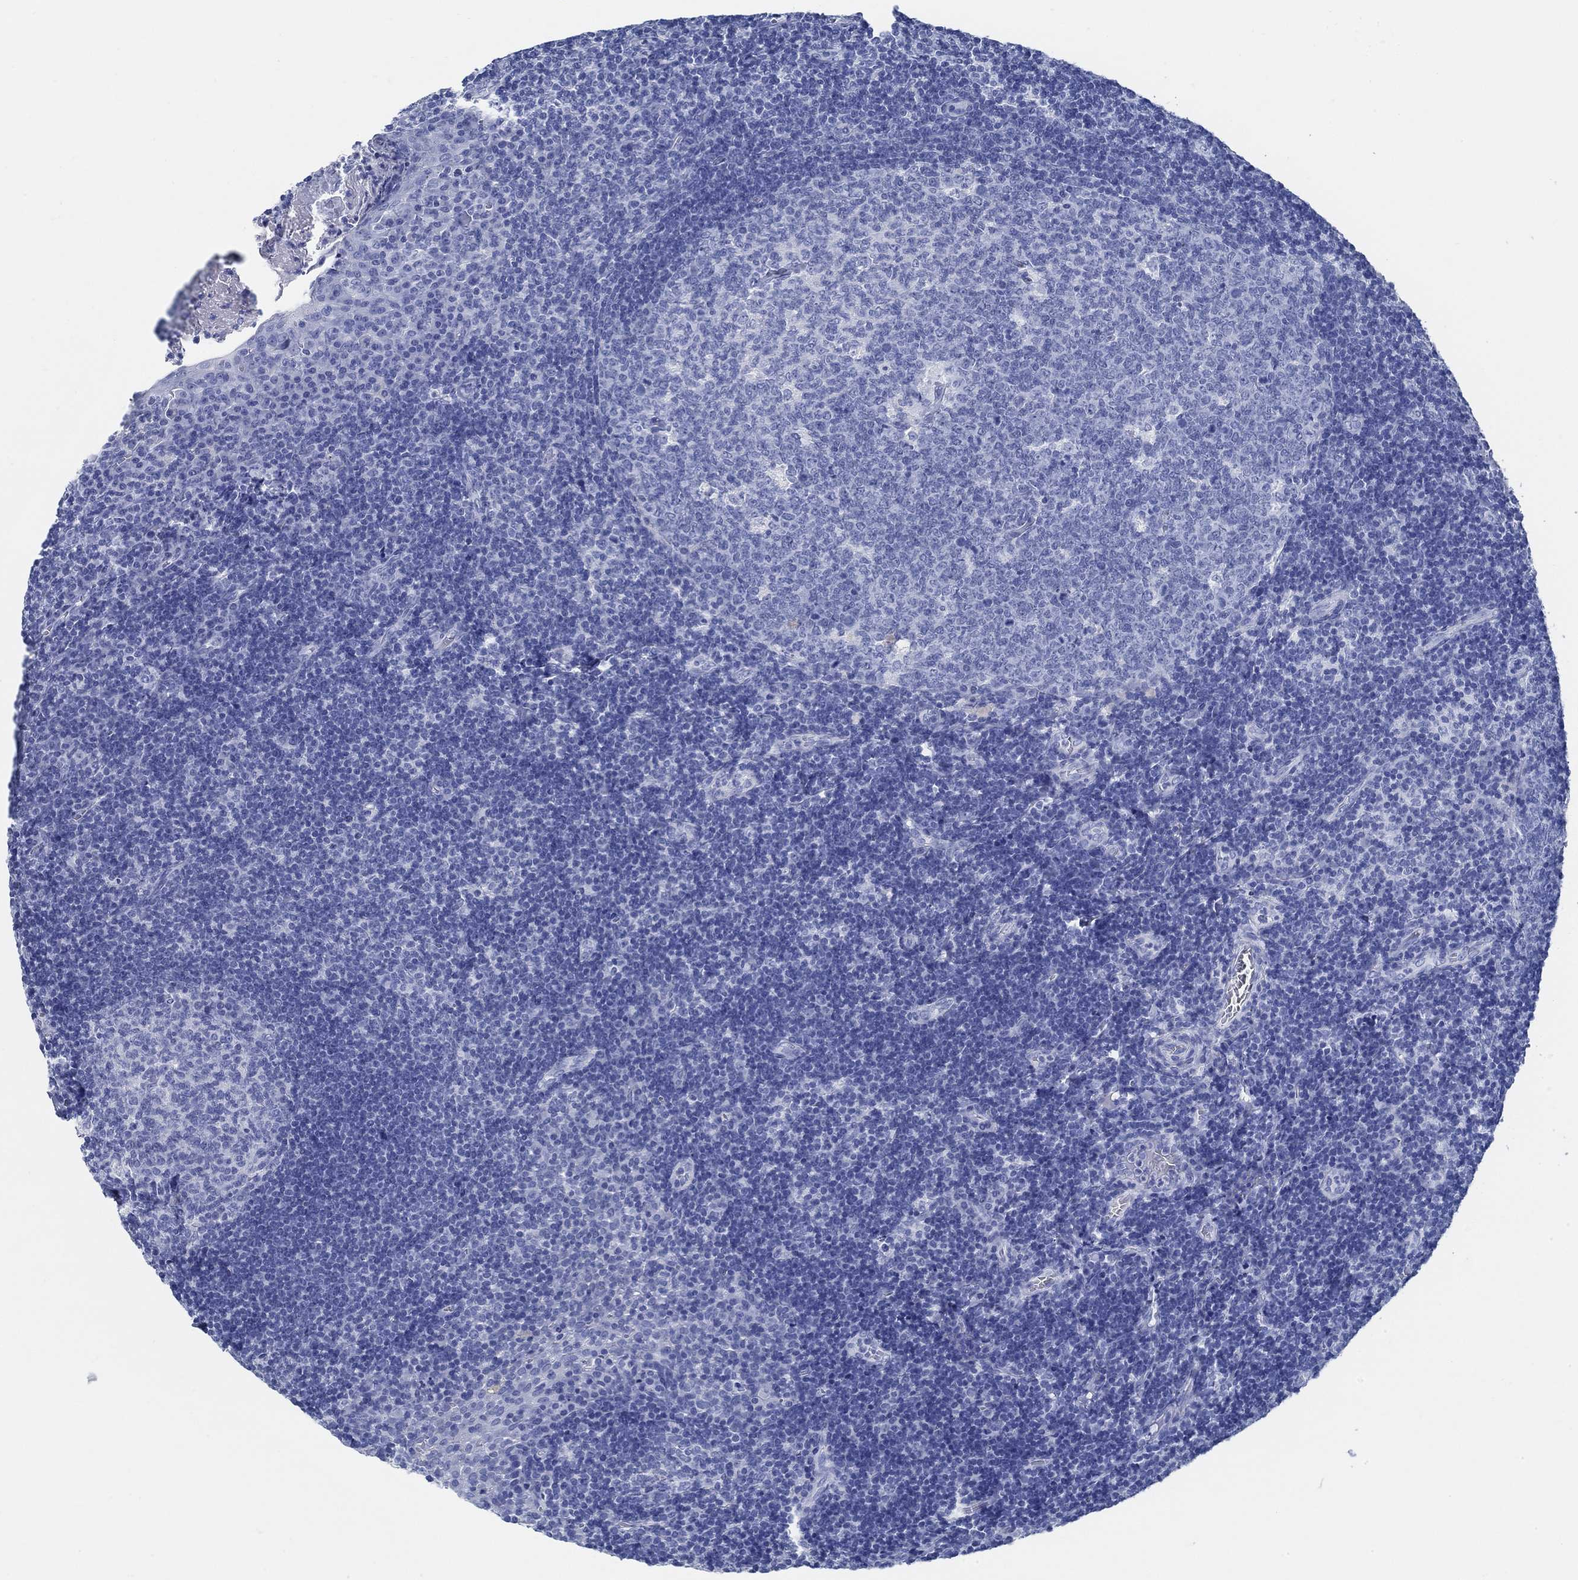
{"staining": {"intensity": "negative", "quantity": "none", "location": "none"}, "tissue": "tonsil", "cell_type": "Germinal center cells", "image_type": "normal", "snomed": [{"axis": "morphology", "description": "Normal tissue, NOS"}, {"axis": "topography", "description": "Tonsil"}], "caption": "The IHC image has no significant positivity in germinal center cells of tonsil. (DAB immunohistochemistry (IHC), high magnification).", "gene": "SLC45A1", "patient": {"sex": "female", "age": 13}}